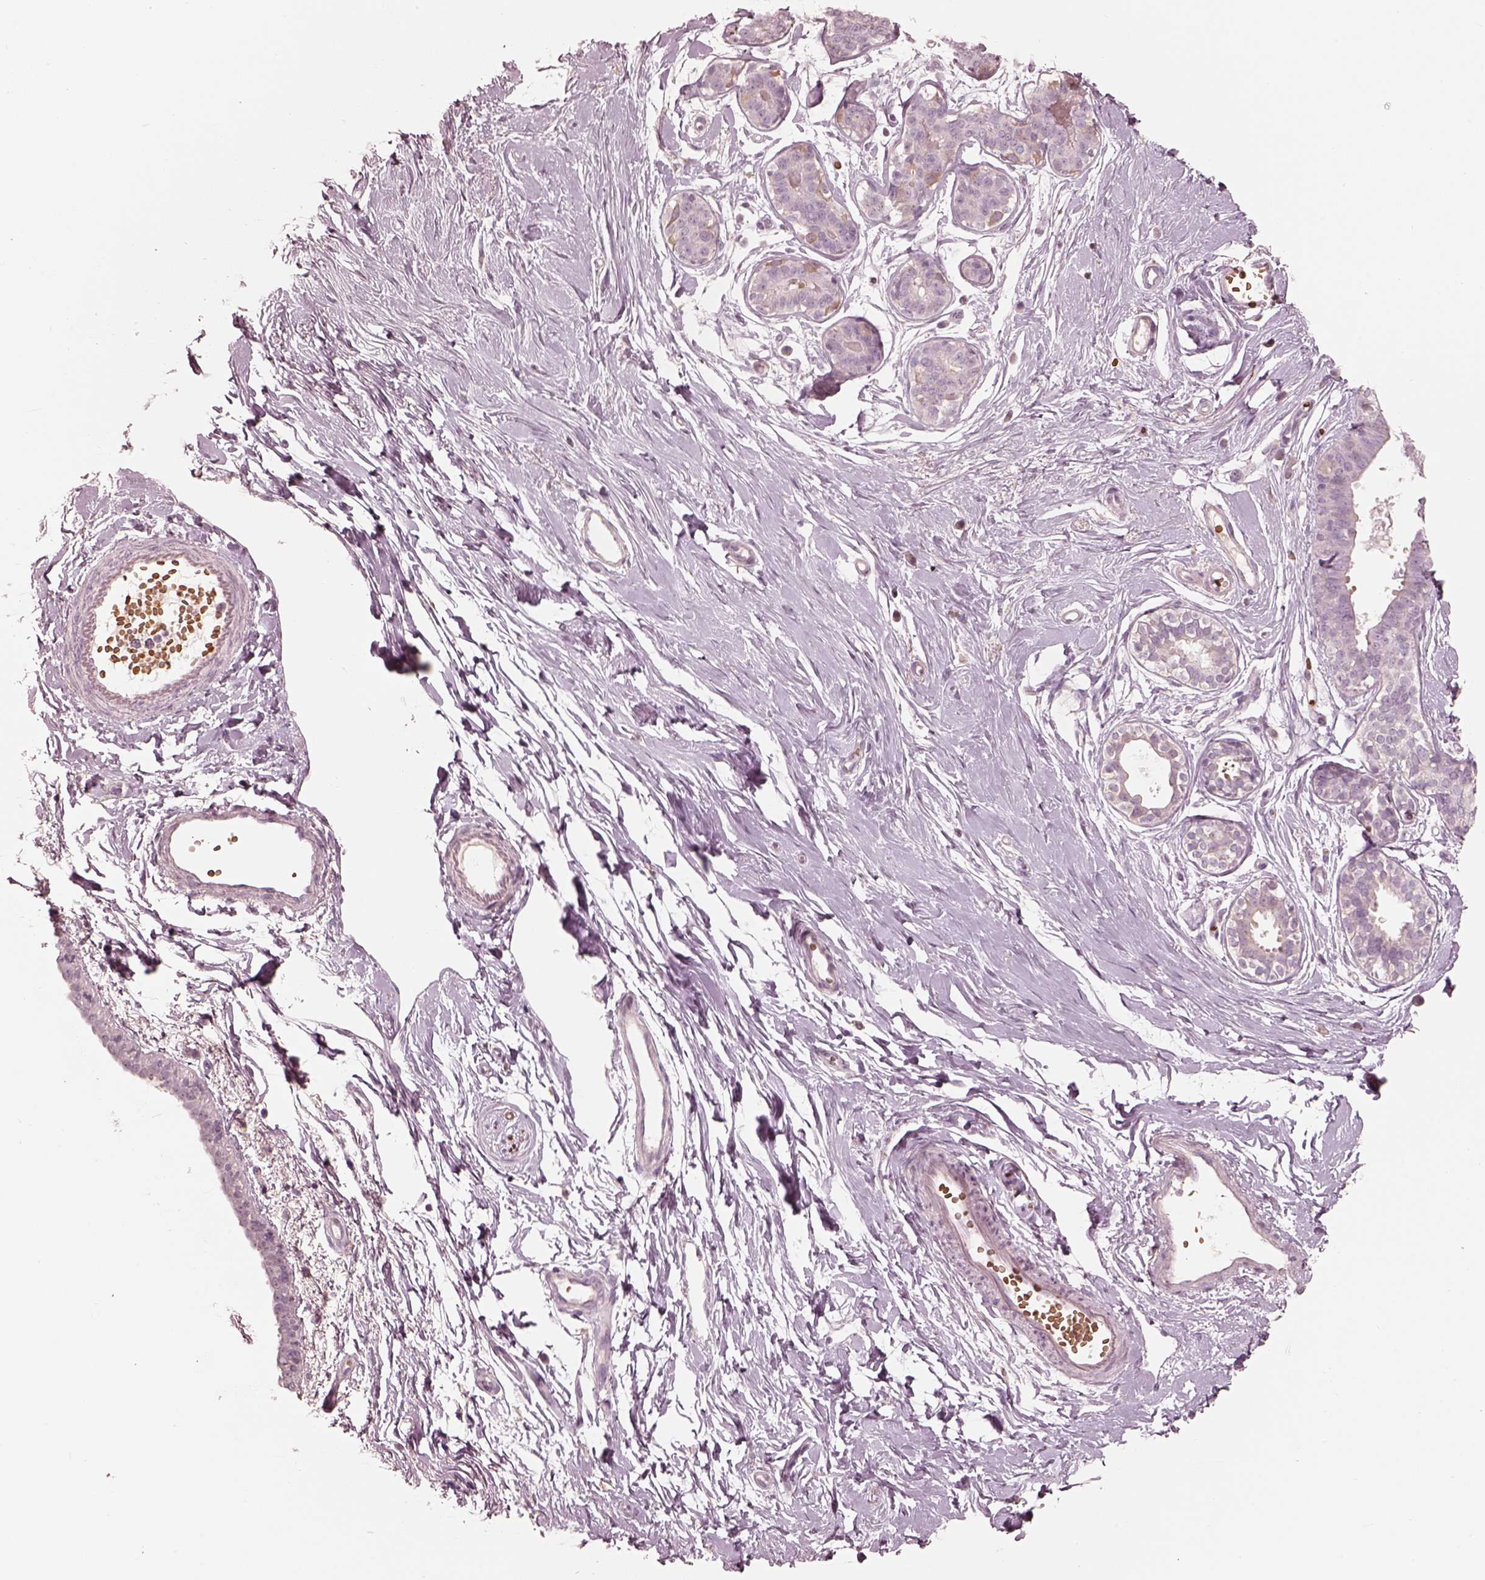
{"staining": {"intensity": "weak", "quantity": "<25%", "location": "cytoplasmic/membranous"}, "tissue": "breast", "cell_type": "Adipocytes", "image_type": "normal", "snomed": [{"axis": "morphology", "description": "Normal tissue, NOS"}, {"axis": "topography", "description": "Breast"}], "caption": "Immunohistochemistry photomicrograph of normal breast: breast stained with DAB exhibits no significant protein expression in adipocytes.", "gene": "ANKLE1", "patient": {"sex": "female", "age": 49}}